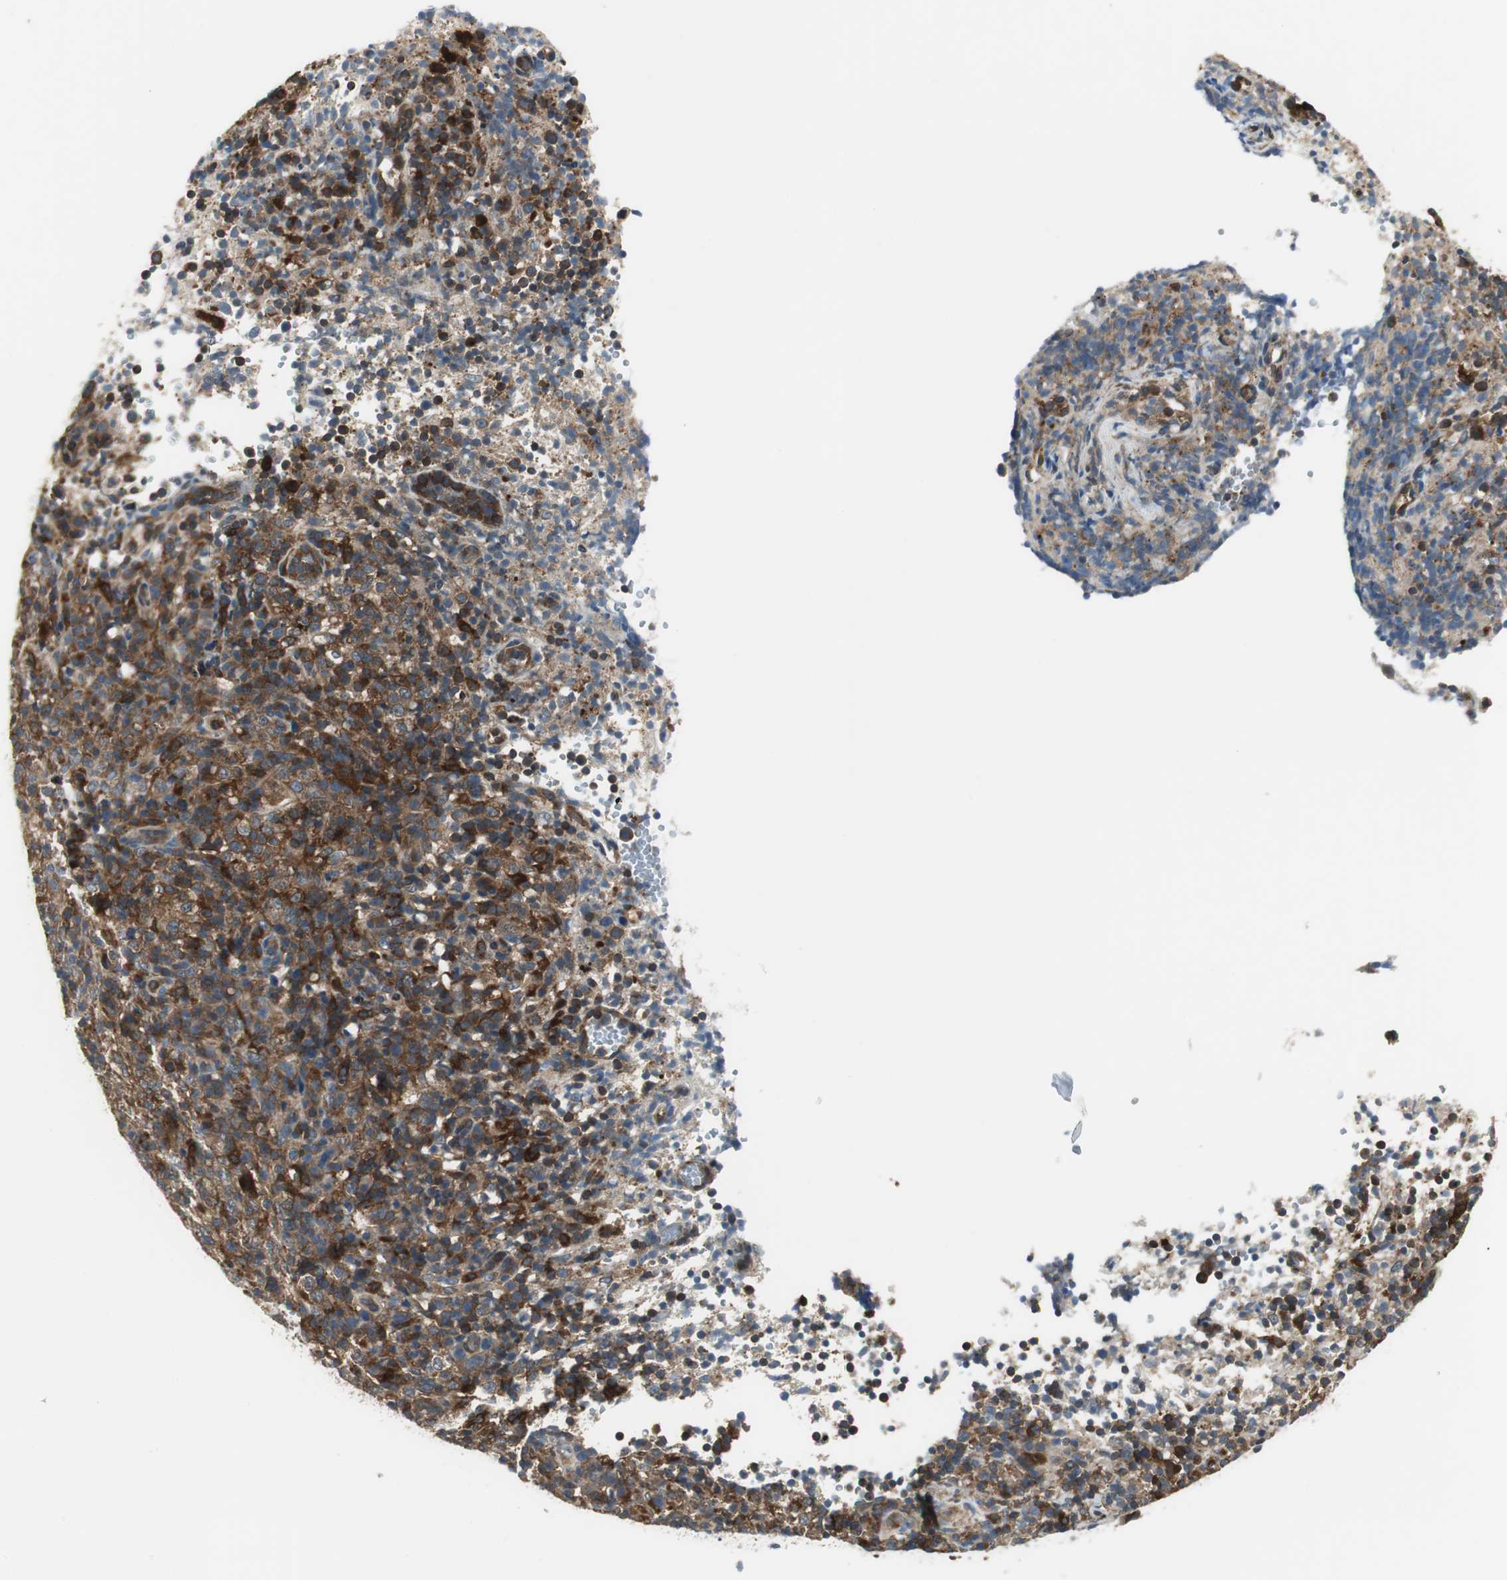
{"staining": {"intensity": "strong", "quantity": ">75%", "location": "cytoplasmic/membranous"}, "tissue": "lymphoma", "cell_type": "Tumor cells", "image_type": "cancer", "snomed": [{"axis": "morphology", "description": "Malignant lymphoma, non-Hodgkin's type, High grade"}, {"axis": "topography", "description": "Lymph node"}], "caption": "Immunohistochemistry (IHC) of lymphoma reveals high levels of strong cytoplasmic/membranous expression in approximately >75% of tumor cells. The protein is shown in brown color, while the nuclei are stained blue.", "gene": "NCK1", "patient": {"sex": "female", "age": 76}}